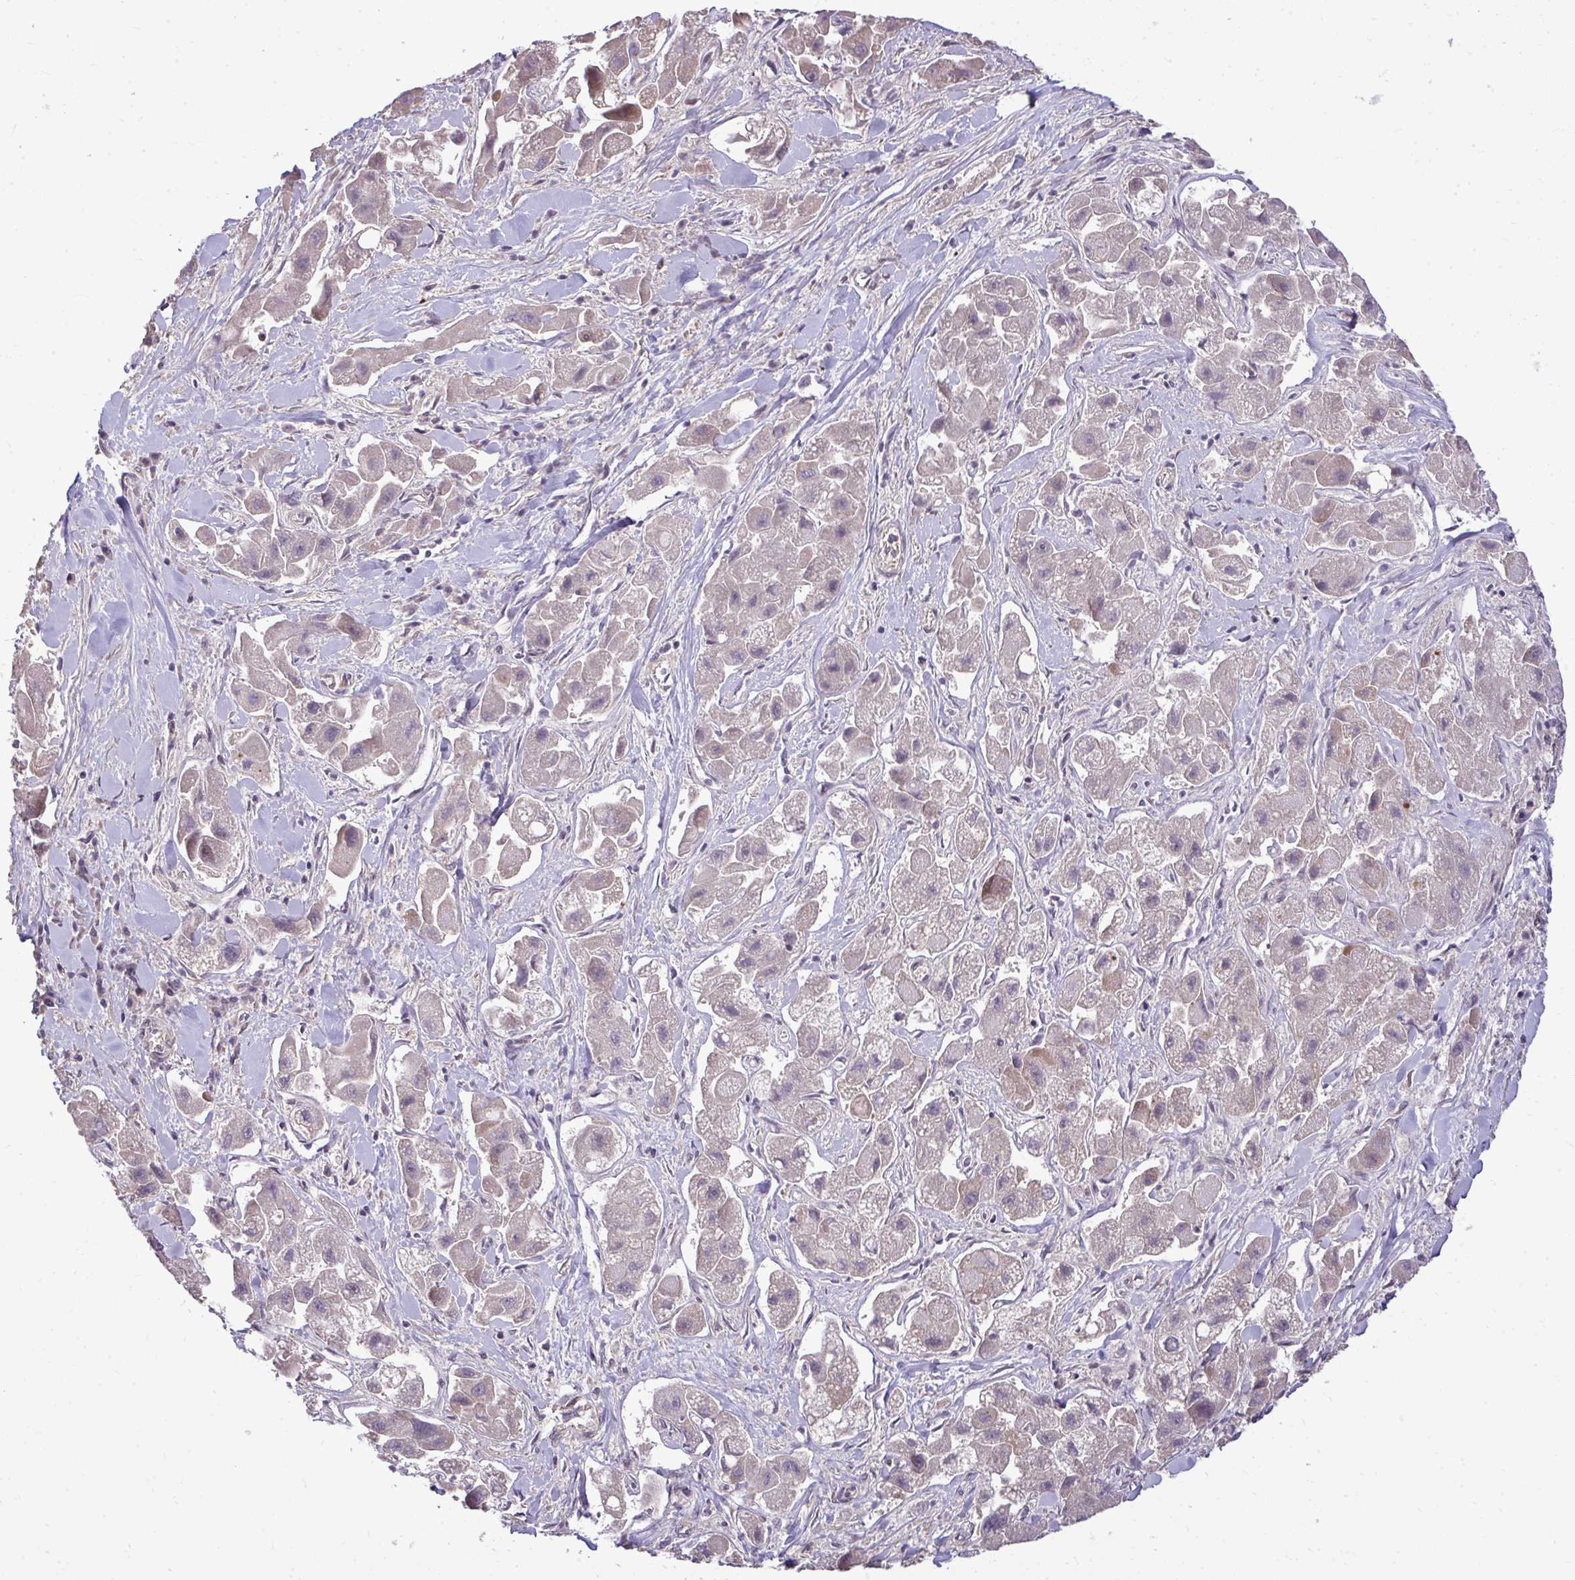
{"staining": {"intensity": "moderate", "quantity": "25%-75%", "location": "cytoplasmic/membranous"}, "tissue": "liver cancer", "cell_type": "Tumor cells", "image_type": "cancer", "snomed": [{"axis": "morphology", "description": "Carcinoma, Hepatocellular, NOS"}, {"axis": "topography", "description": "Liver"}], "caption": "There is medium levels of moderate cytoplasmic/membranous staining in tumor cells of liver cancer, as demonstrated by immunohistochemical staining (brown color).", "gene": "ZSCAN9", "patient": {"sex": "male", "age": 24}}